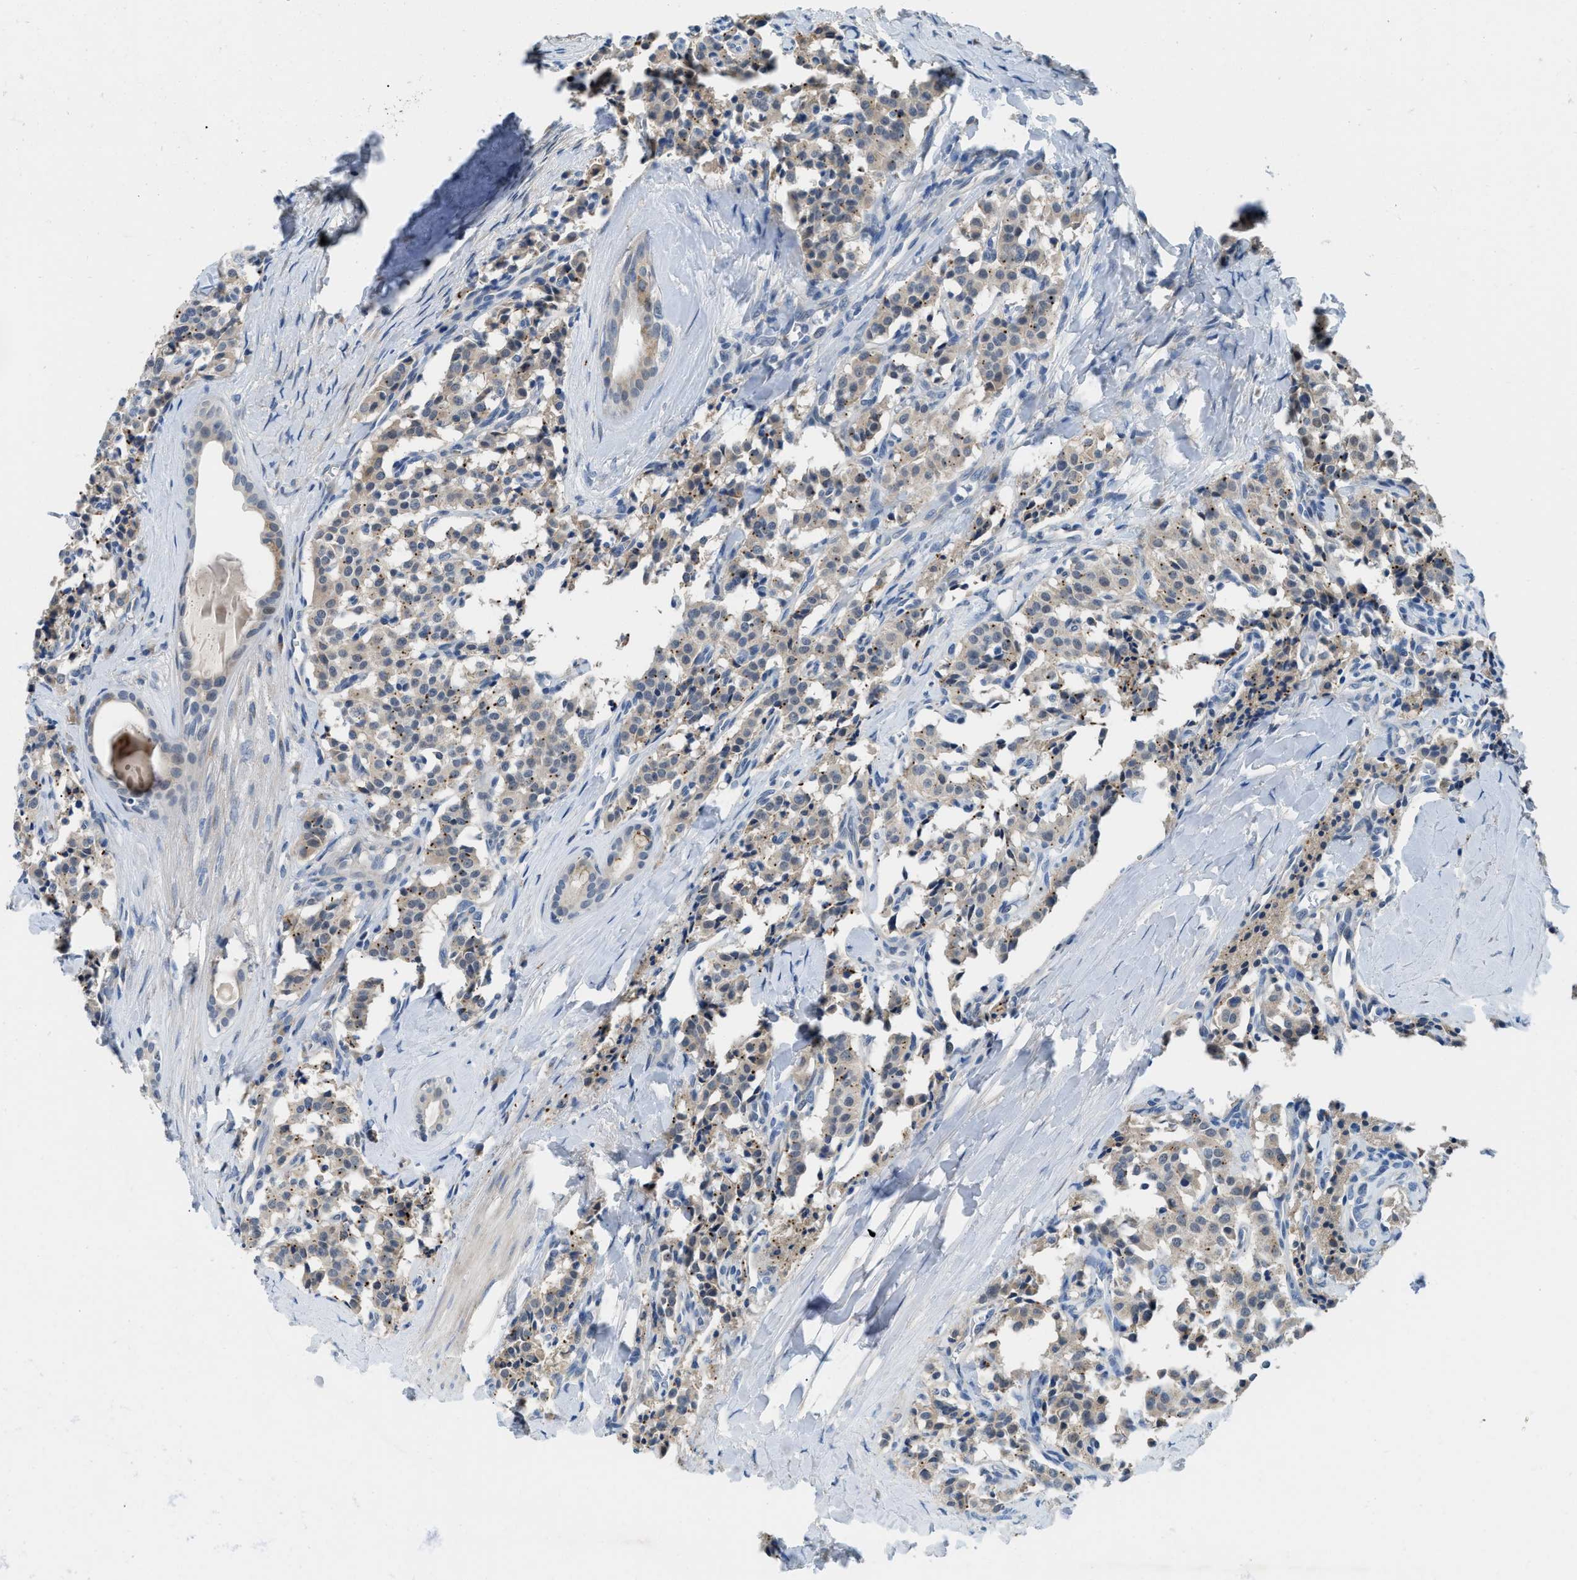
{"staining": {"intensity": "weak", "quantity": ">75%", "location": "cytoplasmic/membranous"}, "tissue": "carcinoid", "cell_type": "Tumor cells", "image_type": "cancer", "snomed": [{"axis": "morphology", "description": "Carcinoid, malignant, NOS"}, {"axis": "topography", "description": "Lung"}], "caption": "Carcinoid stained for a protein reveals weak cytoplasmic/membranous positivity in tumor cells.", "gene": "TSPAN3", "patient": {"sex": "male", "age": 30}}